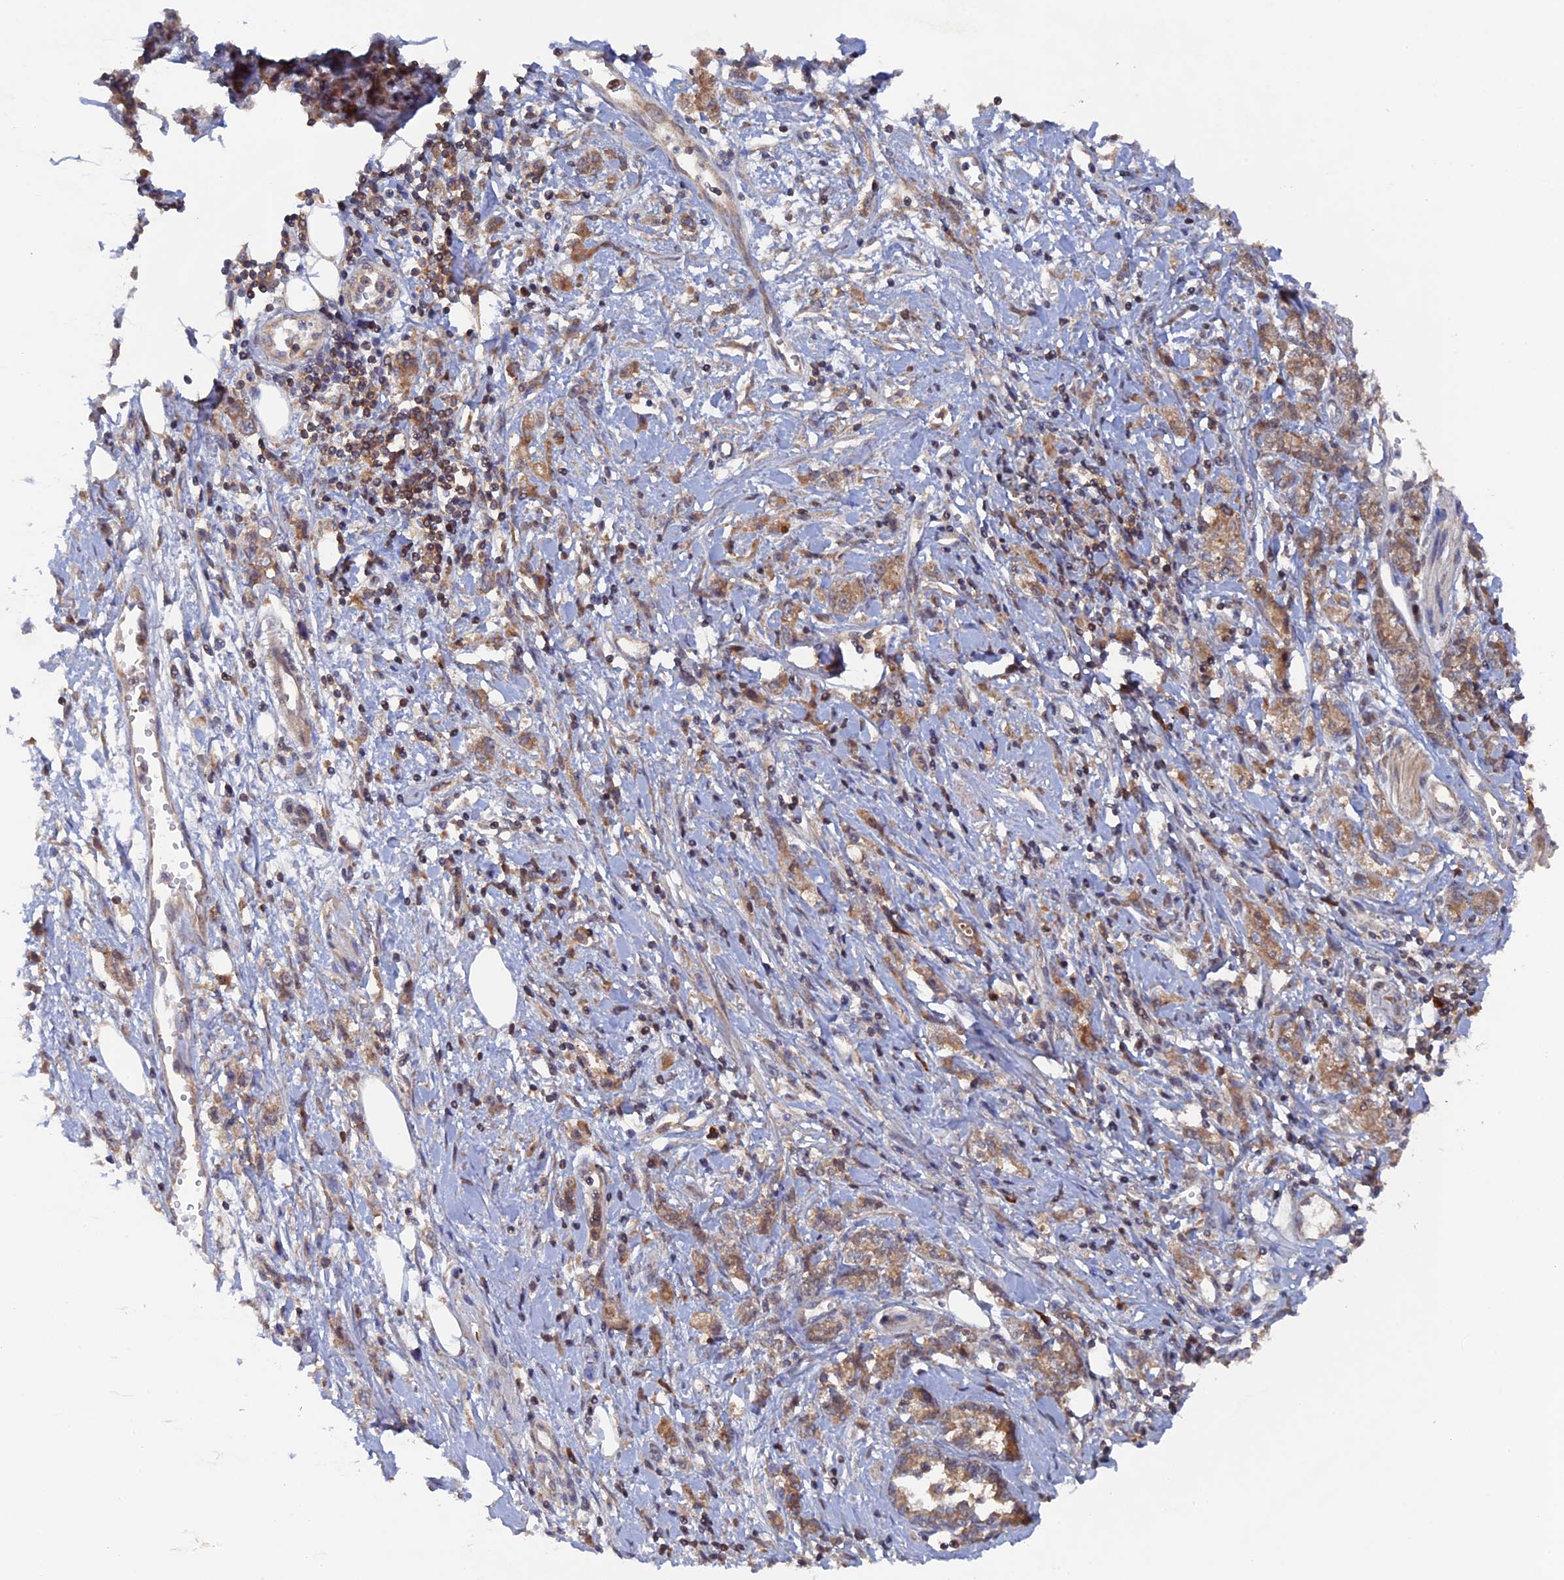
{"staining": {"intensity": "moderate", "quantity": ">75%", "location": "cytoplasmic/membranous"}, "tissue": "stomach cancer", "cell_type": "Tumor cells", "image_type": "cancer", "snomed": [{"axis": "morphology", "description": "Adenocarcinoma, NOS"}, {"axis": "topography", "description": "Stomach"}], "caption": "Protein expression by IHC reveals moderate cytoplasmic/membranous staining in approximately >75% of tumor cells in stomach cancer (adenocarcinoma).", "gene": "RAB15", "patient": {"sex": "female", "age": 76}}